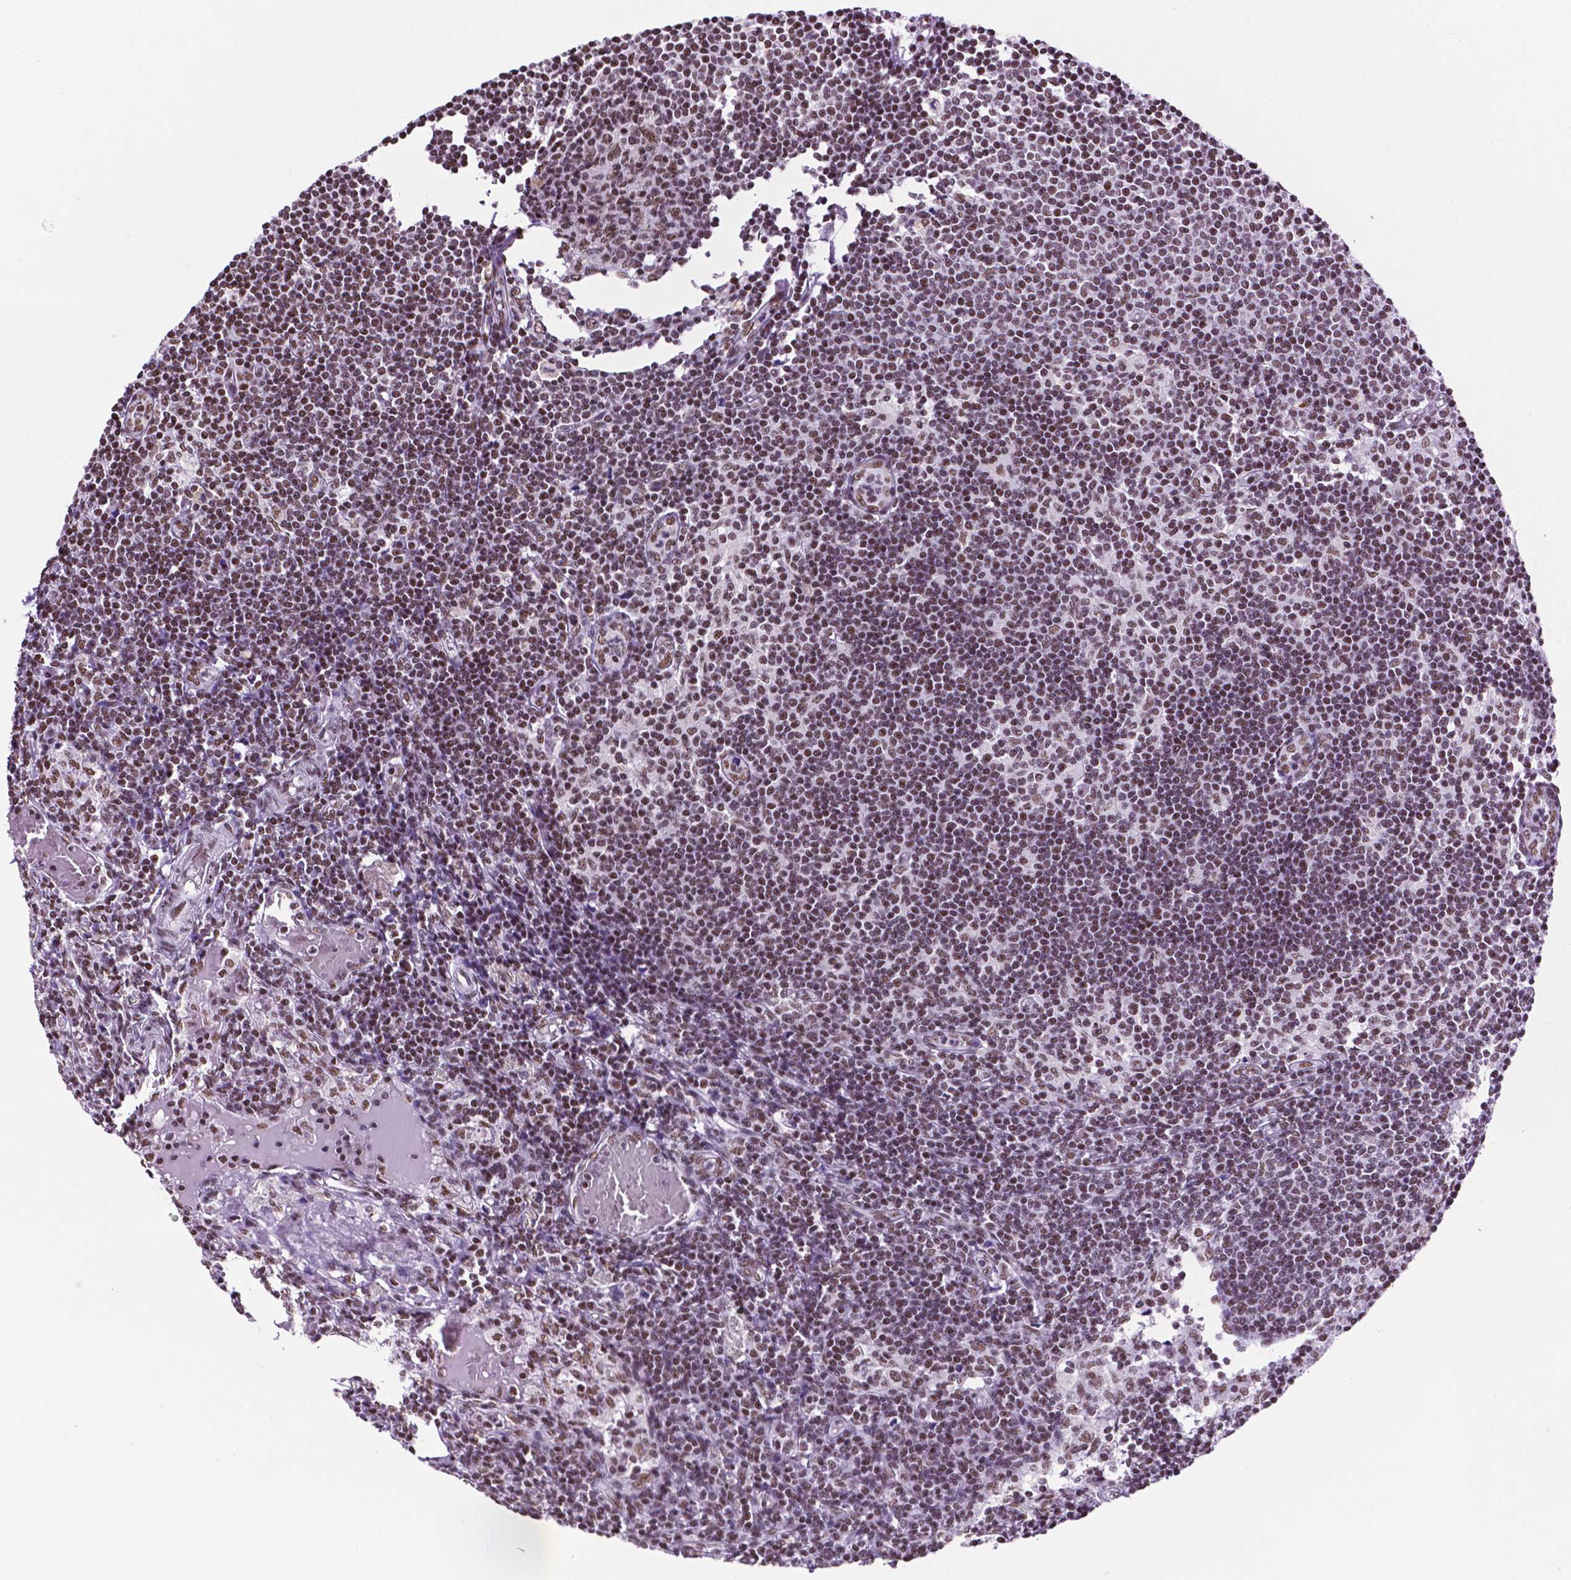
{"staining": {"intensity": "moderate", "quantity": ">75%", "location": "nuclear"}, "tissue": "lymph node", "cell_type": "Germinal center cells", "image_type": "normal", "snomed": [{"axis": "morphology", "description": "Normal tissue, NOS"}, {"axis": "topography", "description": "Lymph node"}], "caption": "High-power microscopy captured an IHC histopathology image of benign lymph node, revealing moderate nuclear staining in approximately >75% of germinal center cells.", "gene": "CCAR2", "patient": {"sex": "female", "age": 69}}